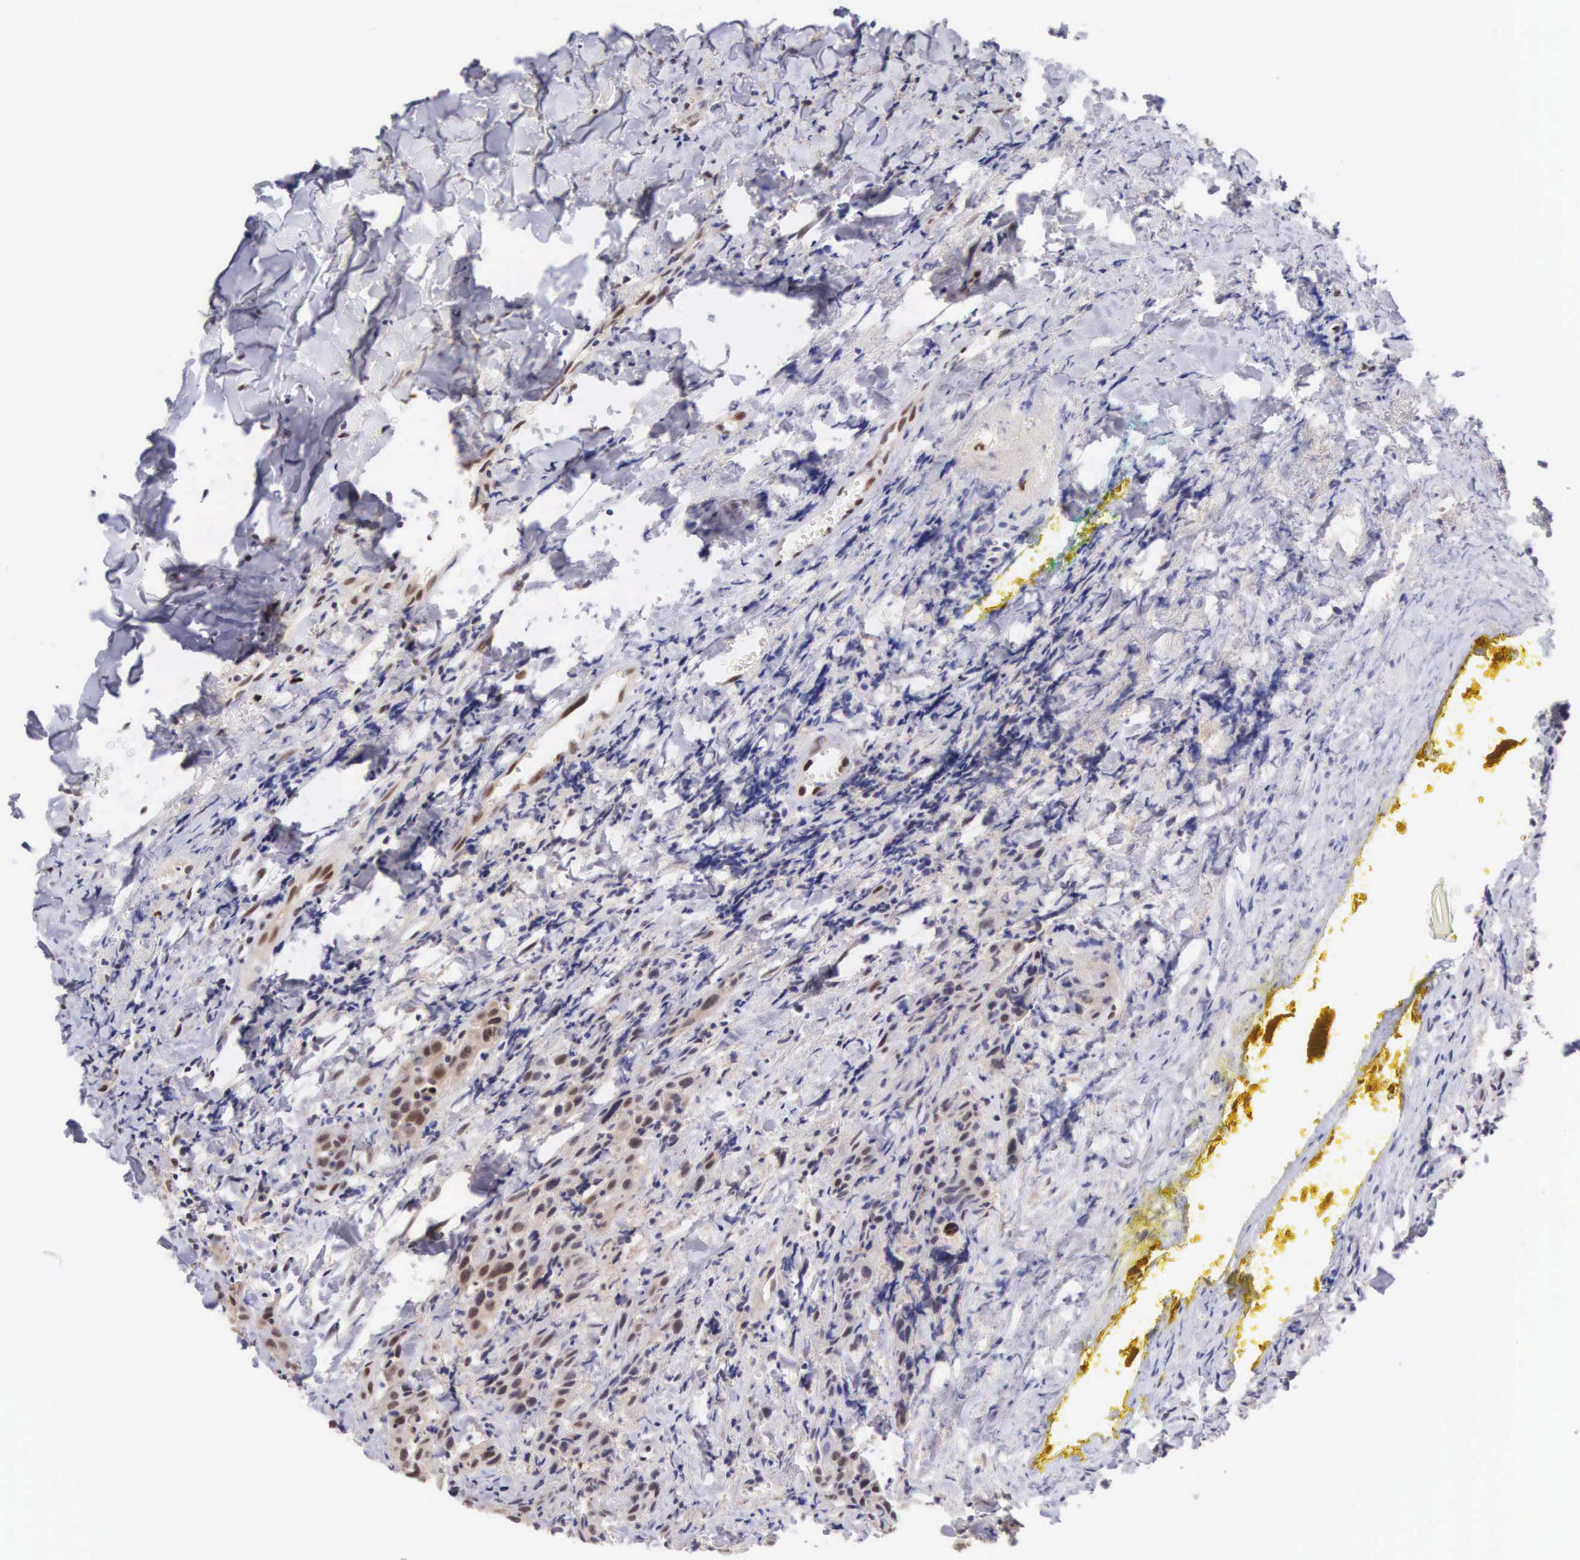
{"staining": {"intensity": "moderate", "quantity": "25%-75%", "location": "nuclear"}, "tissue": "head and neck cancer", "cell_type": "Tumor cells", "image_type": "cancer", "snomed": [{"axis": "morphology", "description": "Squamous cell carcinoma, NOS"}, {"axis": "topography", "description": "Oral tissue"}, {"axis": "topography", "description": "Head-Neck"}], "caption": "Protein positivity by IHC demonstrates moderate nuclear staining in approximately 25%-75% of tumor cells in head and neck cancer (squamous cell carcinoma).", "gene": "GRK3", "patient": {"sex": "female", "age": 82}}